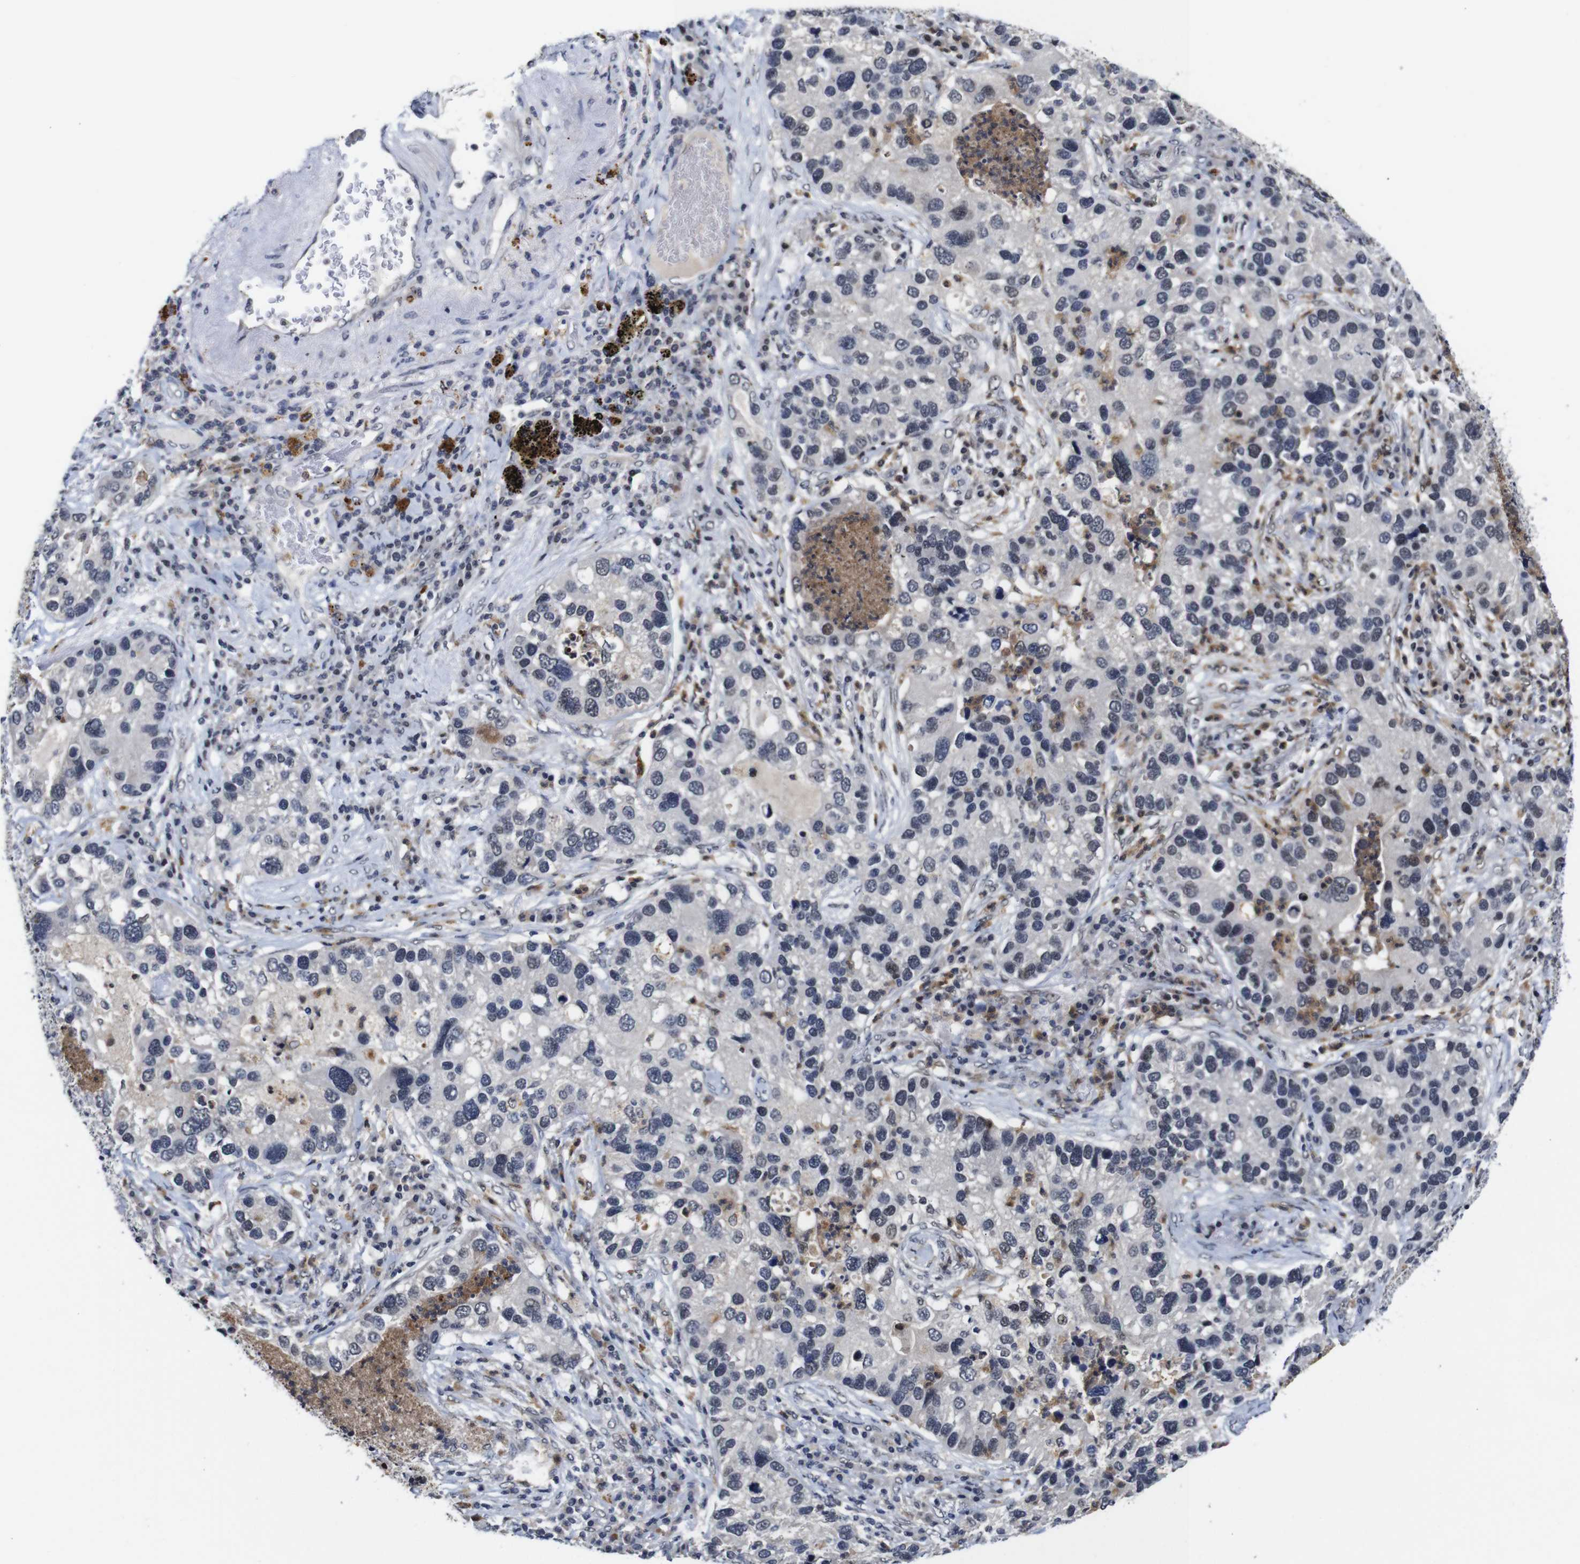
{"staining": {"intensity": "moderate", "quantity": "<25%", "location": "cytoplasmic/membranous"}, "tissue": "lung cancer", "cell_type": "Tumor cells", "image_type": "cancer", "snomed": [{"axis": "morphology", "description": "Normal tissue, NOS"}, {"axis": "morphology", "description": "Adenocarcinoma, NOS"}, {"axis": "topography", "description": "Bronchus"}, {"axis": "topography", "description": "Lung"}], "caption": "DAB immunohistochemical staining of lung adenocarcinoma exhibits moderate cytoplasmic/membranous protein positivity in approximately <25% of tumor cells.", "gene": "NTRK3", "patient": {"sex": "male", "age": 54}}